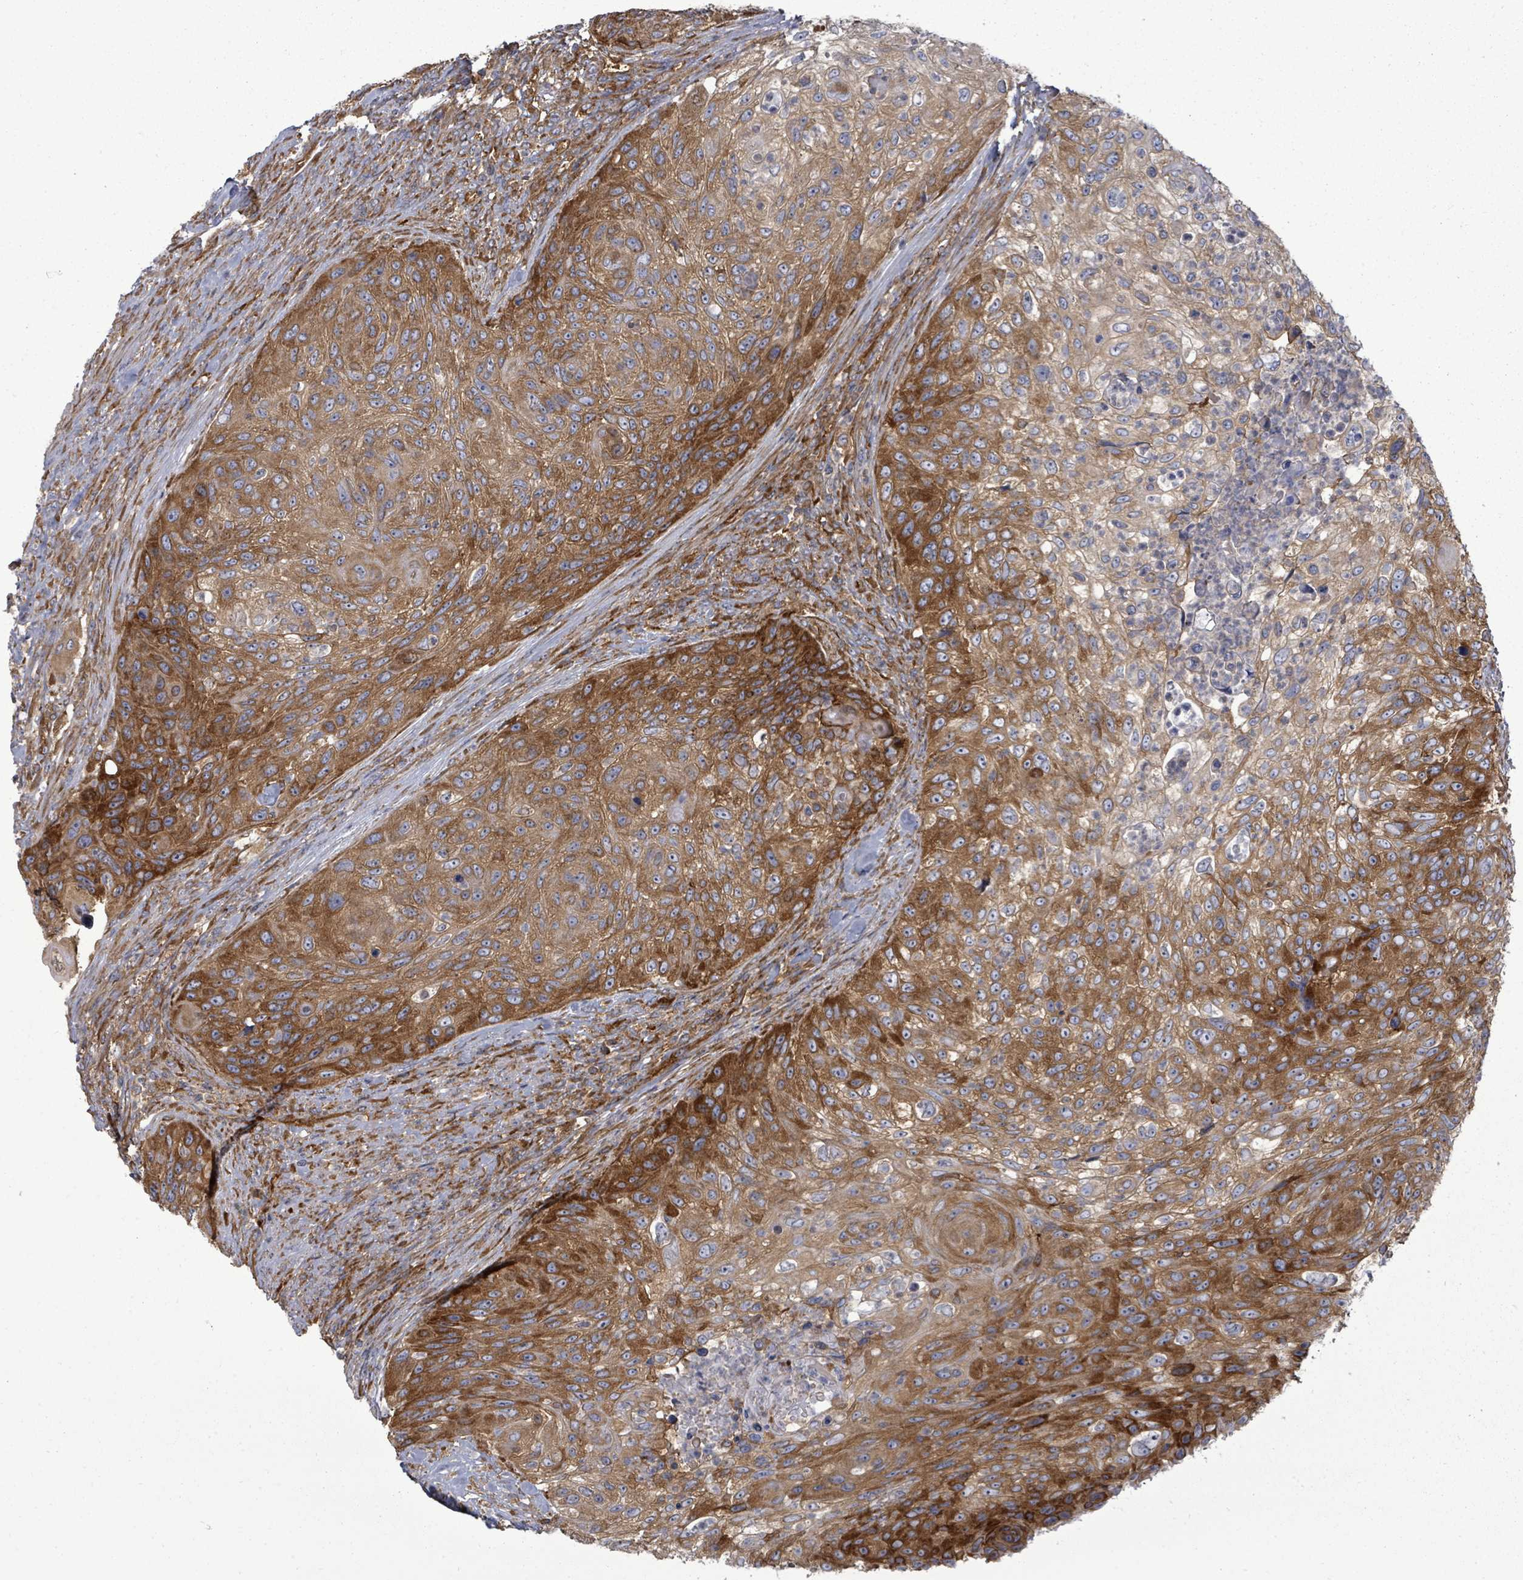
{"staining": {"intensity": "strong", "quantity": ">75%", "location": "cytoplasmic/membranous"}, "tissue": "urothelial cancer", "cell_type": "Tumor cells", "image_type": "cancer", "snomed": [{"axis": "morphology", "description": "Urothelial carcinoma, High grade"}, {"axis": "topography", "description": "Urinary bladder"}], "caption": "Immunohistochemistry micrograph of neoplastic tissue: human high-grade urothelial carcinoma stained using IHC displays high levels of strong protein expression localized specifically in the cytoplasmic/membranous of tumor cells, appearing as a cytoplasmic/membranous brown color.", "gene": "EIF3C", "patient": {"sex": "female", "age": 60}}